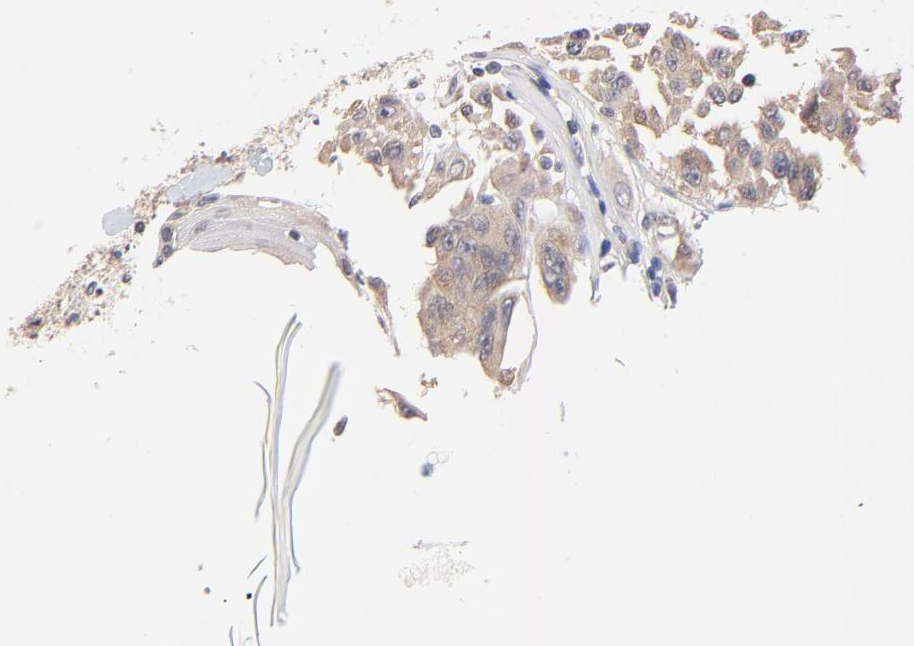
{"staining": {"intensity": "weak", "quantity": ">75%", "location": "cytoplasmic/membranous"}, "tissue": "melanoma", "cell_type": "Tumor cells", "image_type": "cancer", "snomed": [{"axis": "morphology", "description": "Malignant melanoma, NOS"}, {"axis": "topography", "description": "Skin"}], "caption": "This is an image of immunohistochemistry staining of melanoma, which shows weak staining in the cytoplasmic/membranous of tumor cells.", "gene": "TXNL1", "patient": {"sex": "male", "age": 30}}